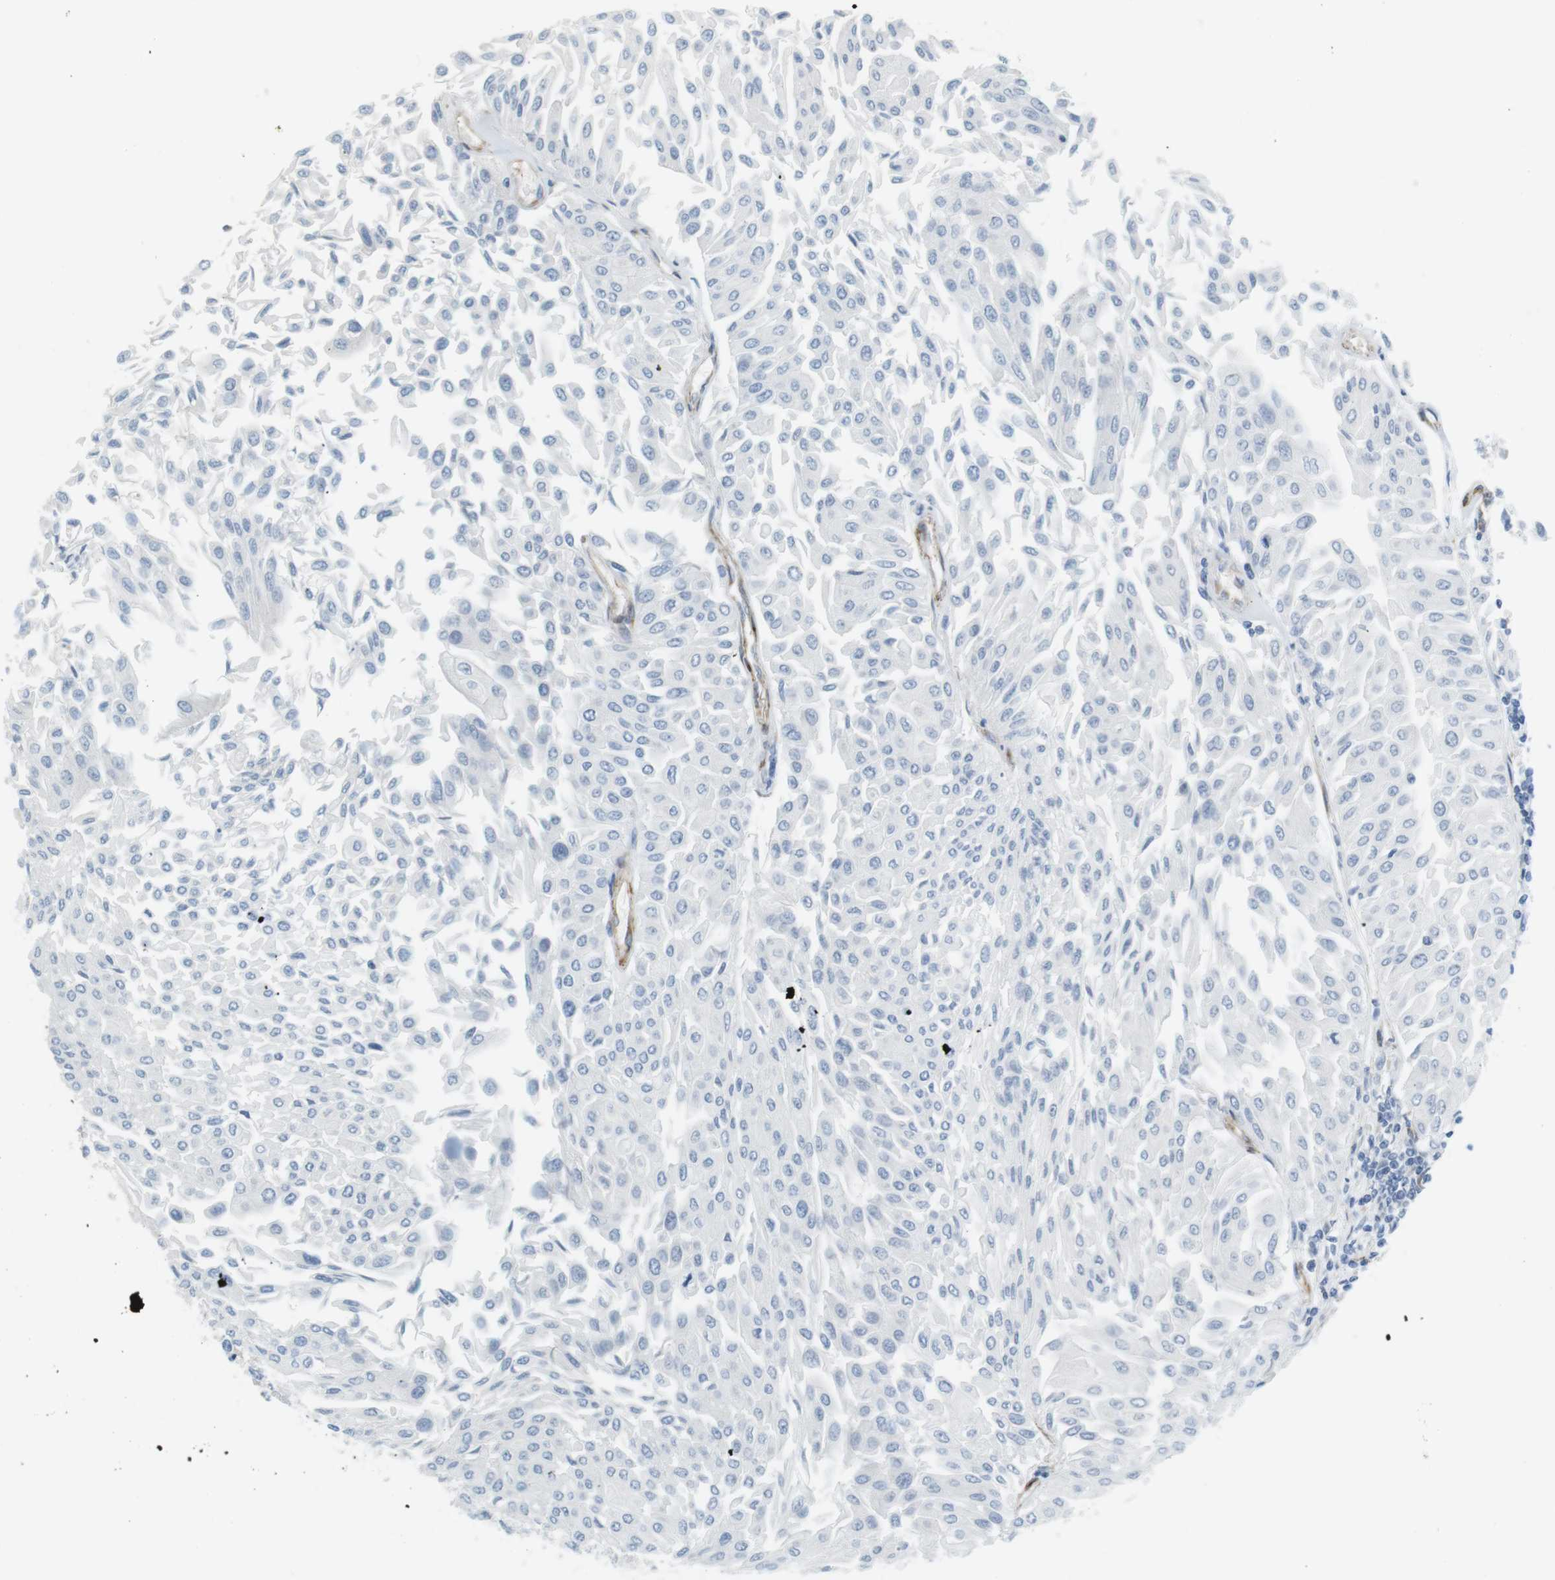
{"staining": {"intensity": "negative", "quantity": "none", "location": "none"}, "tissue": "urothelial cancer", "cell_type": "Tumor cells", "image_type": "cancer", "snomed": [{"axis": "morphology", "description": "Urothelial carcinoma, Low grade"}, {"axis": "topography", "description": "Urinary bladder"}], "caption": "Photomicrograph shows no significant protein positivity in tumor cells of urothelial cancer. (DAB (3,3'-diaminobenzidine) immunohistochemistry (IHC), high magnification).", "gene": "F2R", "patient": {"sex": "male", "age": 67}}